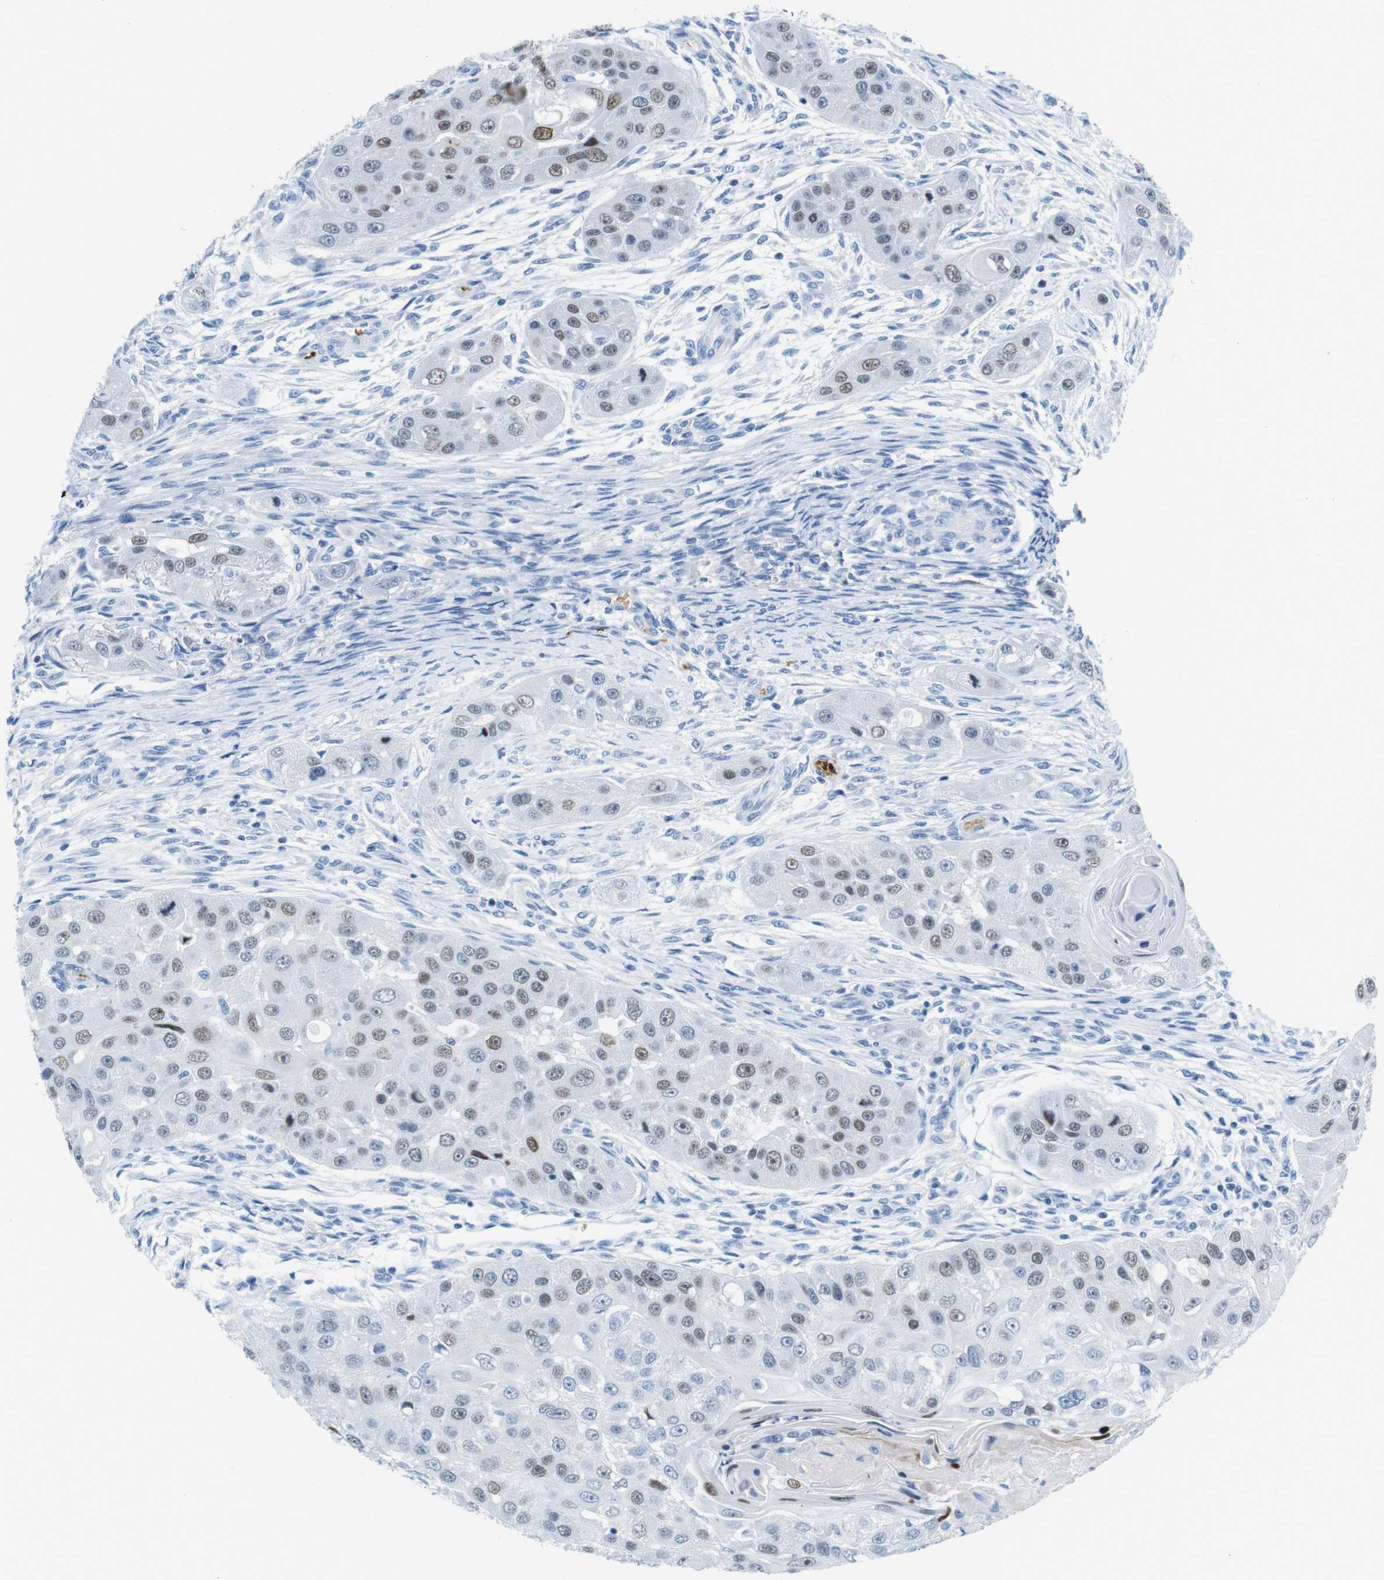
{"staining": {"intensity": "moderate", "quantity": "25%-75%", "location": "nuclear"}, "tissue": "head and neck cancer", "cell_type": "Tumor cells", "image_type": "cancer", "snomed": [{"axis": "morphology", "description": "Normal tissue, NOS"}, {"axis": "morphology", "description": "Squamous cell carcinoma, NOS"}, {"axis": "topography", "description": "Skeletal muscle"}, {"axis": "topography", "description": "Head-Neck"}], "caption": "Immunohistochemistry (IHC) (DAB (3,3'-diaminobenzidine)) staining of head and neck squamous cell carcinoma displays moderate nuclear protein staining in about 25%-75% of tumor cells.", "gene": "TFAP2C", "patient": {"sex": "male", "age": 51}}